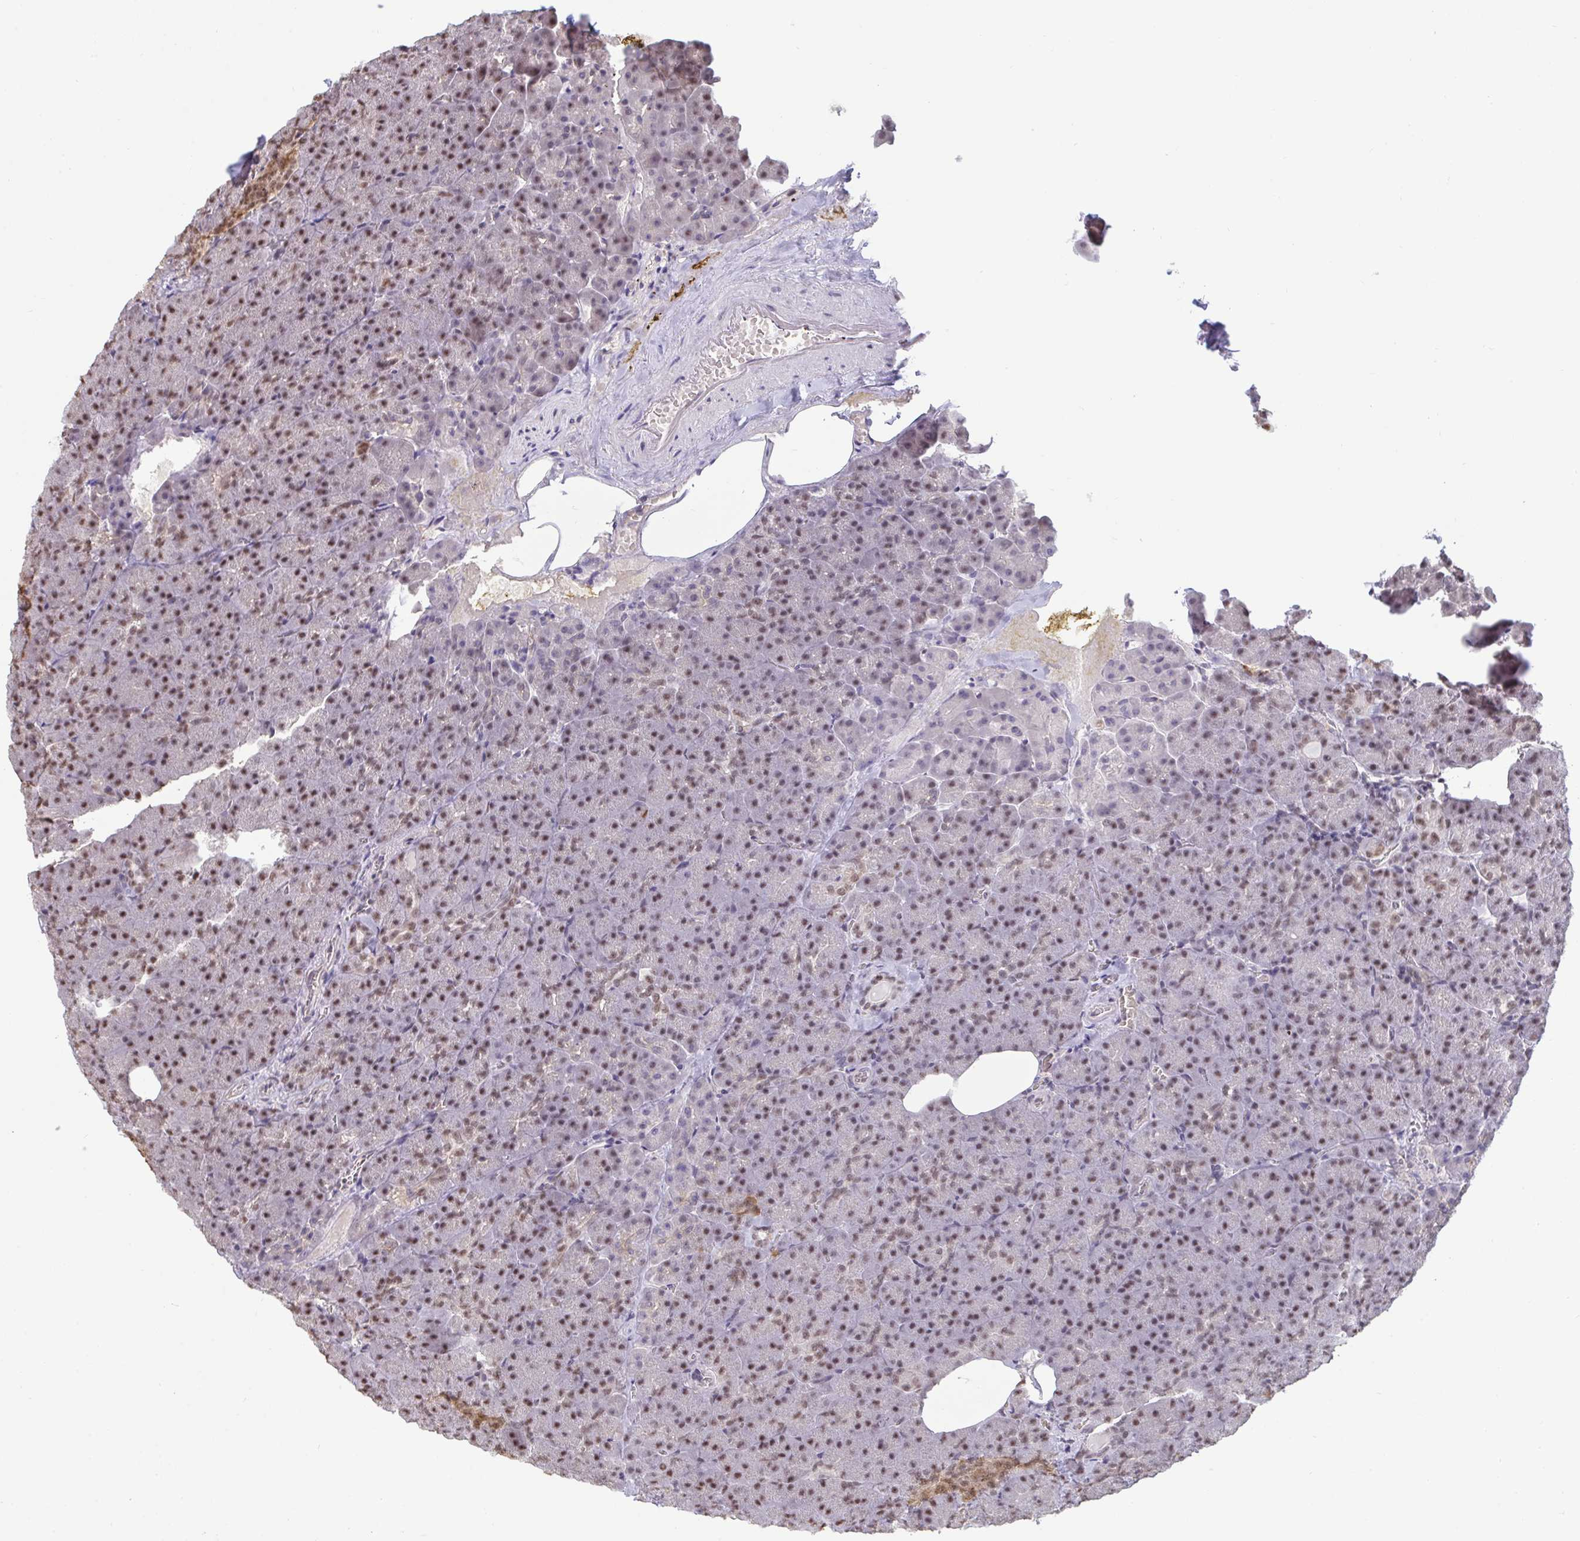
{"staining": {"intensity": "weak", "quantity": "25%-75%", "location": "nuclear"}, "tissue": "pancreas", "cell_type": "Exocrine glandular cells", "image_type": "normal", "snomed": [{"axis": "morphology", "description": "Normal tissue, NOS"}, {"axis": "topography", "description": "Pancreas"}], "caption": "Brown immunohistochemical staining in unremarkable human pancreas demonstrates weak nuclear positivity in about 25%-75% of exocrine glandular cells. (IHC, brightfield microscopy, high magnification).", "gene": "PUF60", "patient": {"sex": "female", "age": 74}}